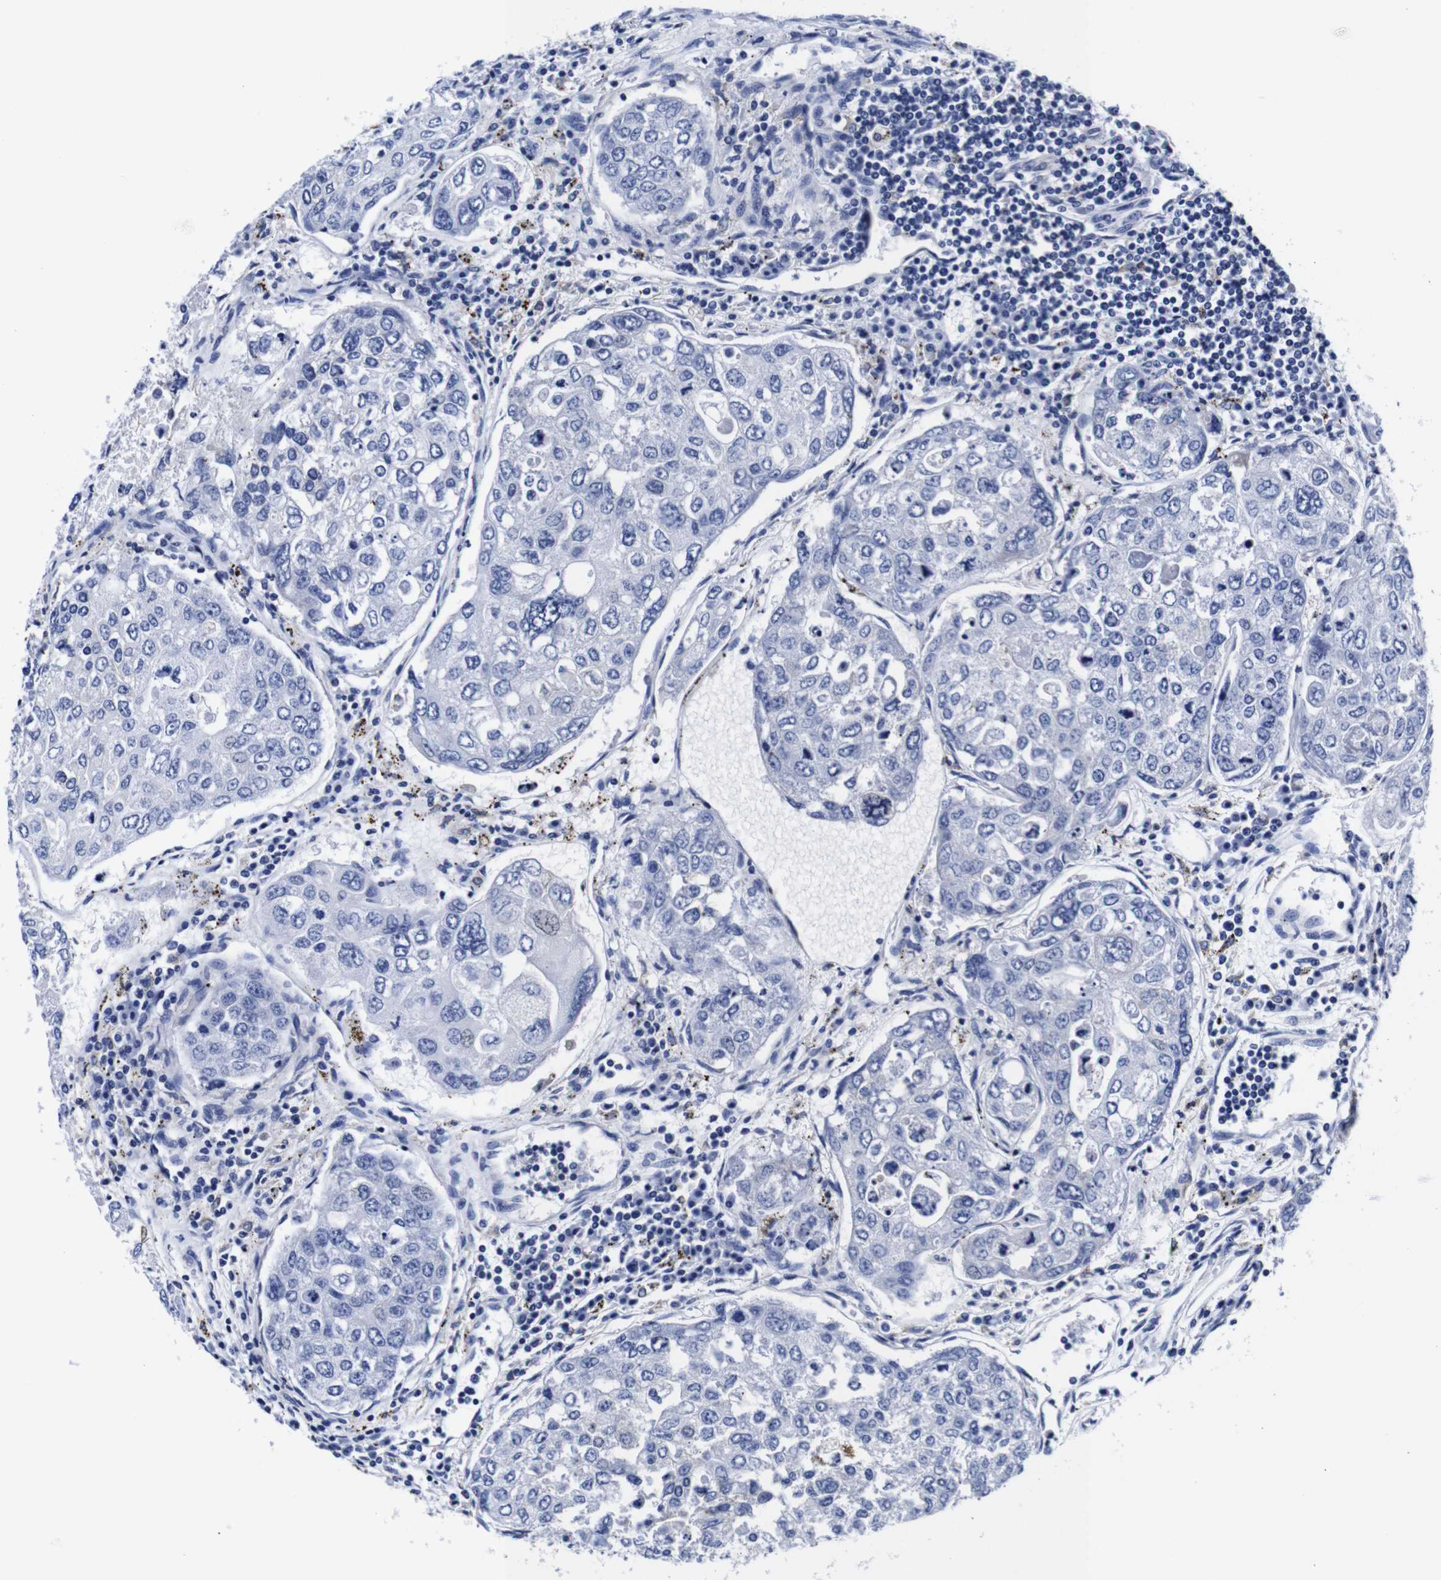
{"staining": {"intensity": "negative", "quantity": "none", "location": "none"}, "tissue": "urothelial cancer", "cell_type": "Tumor cells", "image_type": "cancer", "snomed": [{"axis": "morphology", "description": "Urothelial carcinoma, High grade"}, {"axis": "topography", "description": "Lymph node"}, {"axis": "topography", "description": "Urinary bladder"}], "caption": "There is no significant expression in tumor cells of urothelial carcinoma (high-grade).", "gene": "CLEC4G", "patient": {"sex": "male", "age": 51}}